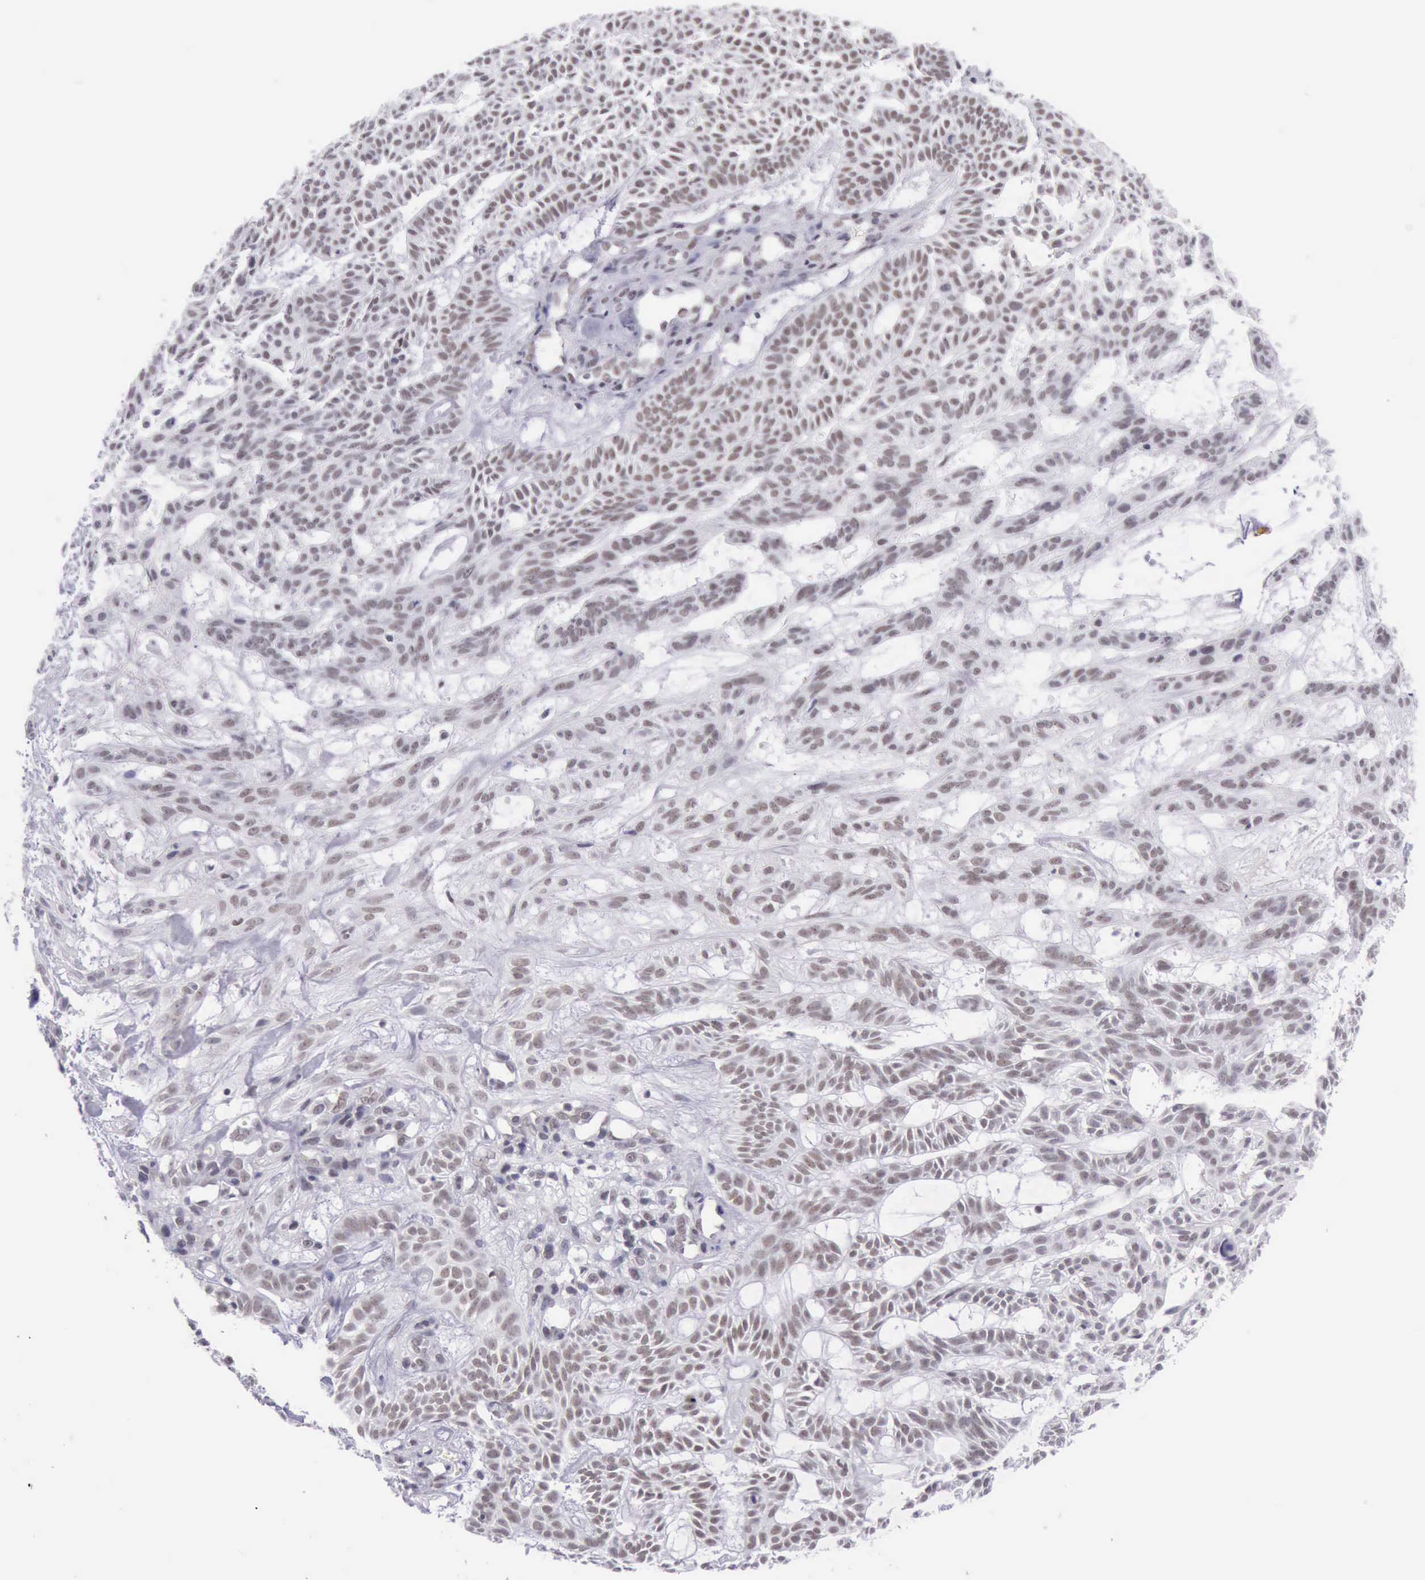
{"staining": {"intensity": "weak", "quantity": "25%-75%", "location": "nuclear"}, "tissue": "skin cancer", "cell_type": "Tumor cells", "image_type": "cancer", "snomed": [{"axis": "morphology", "description": "Basal cell carcinoma"}, {"axis": "topography", "description": "Skin"}], "caption": "Skin cancer stained for a protein reveals weak nuclear positivity in tumor cells.", "gene": "EP300", "patient": {"sex": "male", "age": 75}}